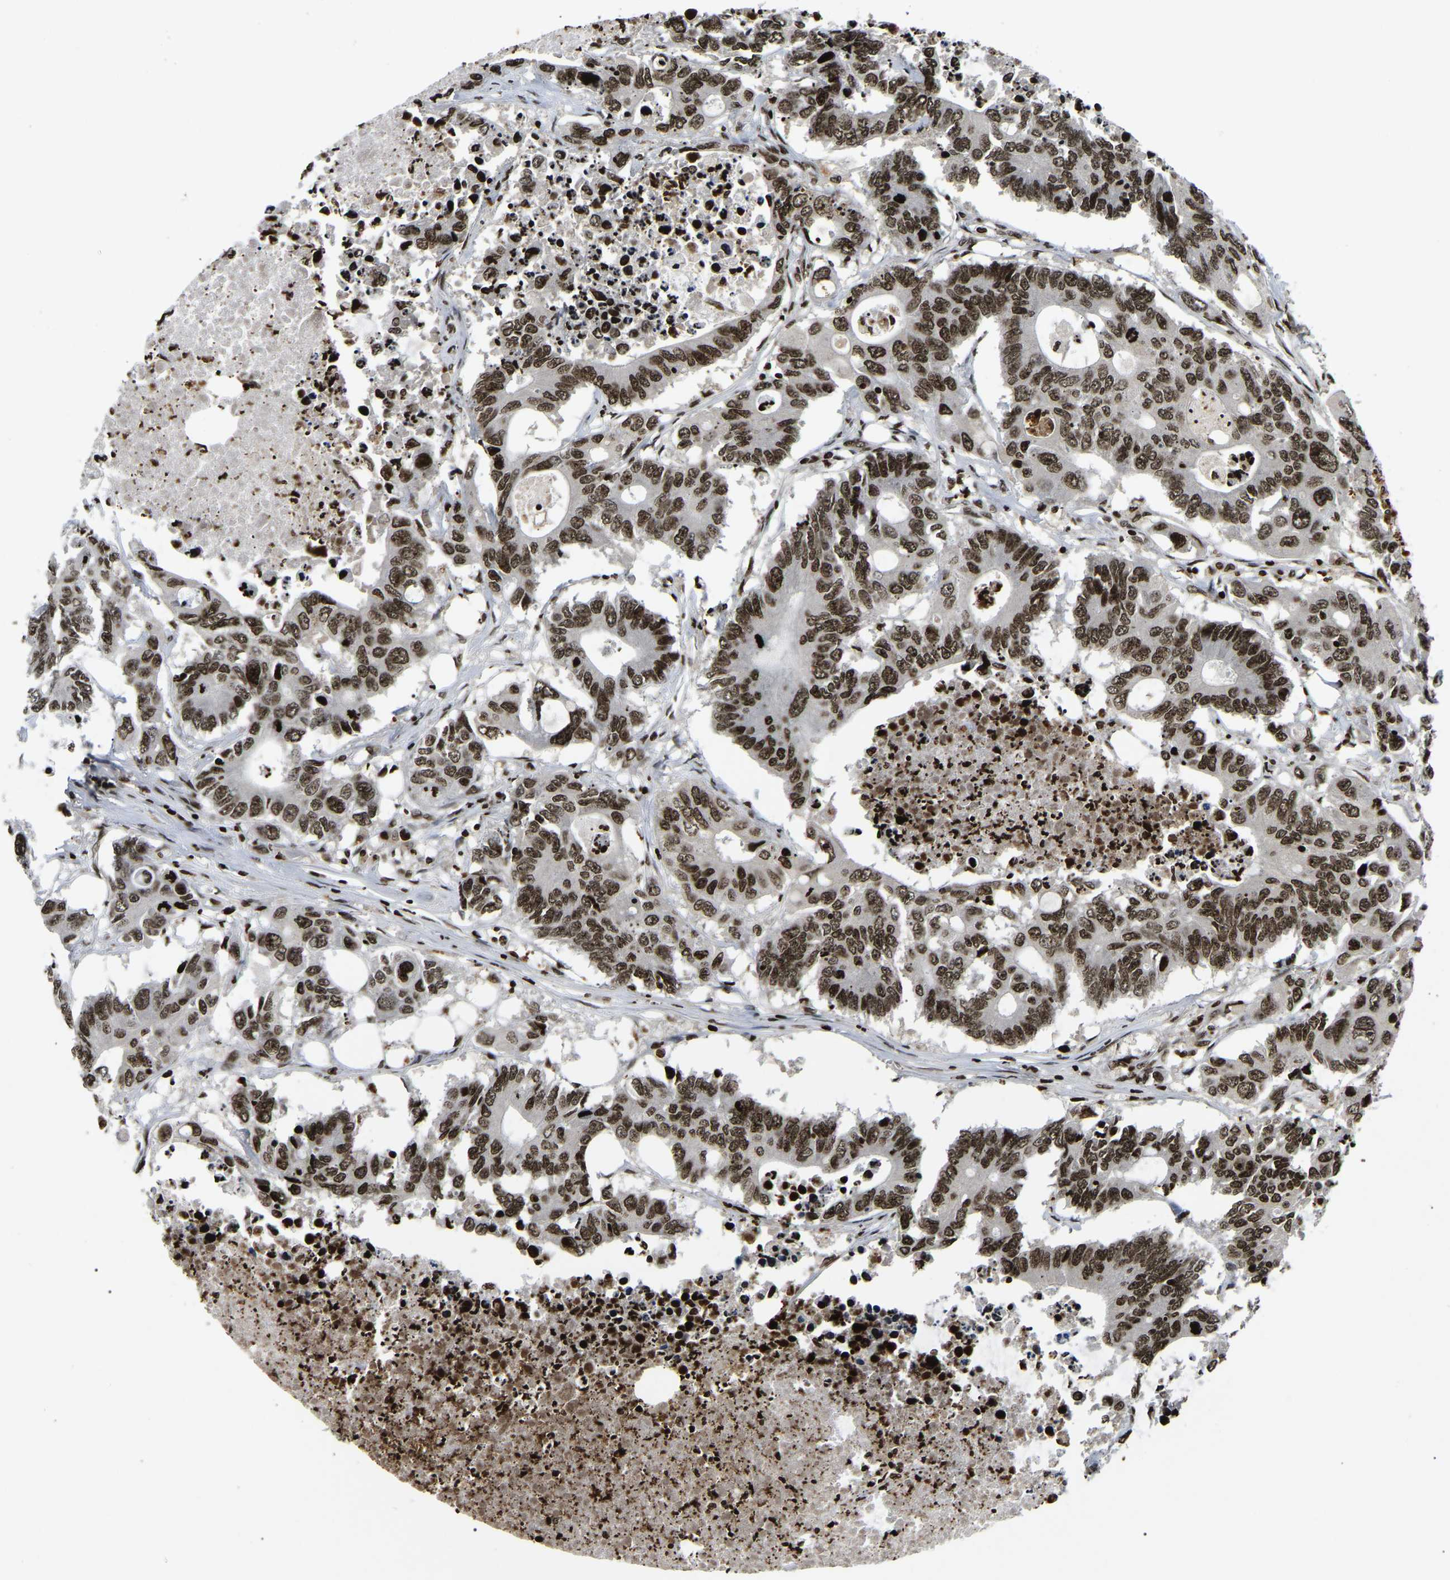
{"staining": {"intensity": "strong", "quantity": ">75%", "location": "nuclear"}, "tissue": "colorectal cancer", "cell_type": "Tumor cells", "image_type": "cancer", "snomed": [{"axis": "morphology", "description": "Adenocarcinoma, NOS"}, {"axis": "topography", "description": "Colon"}], "caption": "DAB immunohistochemical staining of colorectal adenocarcinoma exhibits strong nuclear protein positivity in about >75% of tumor cells.", "gene": "LRRC61", "patient": {"sex": "male", "age": 71}}